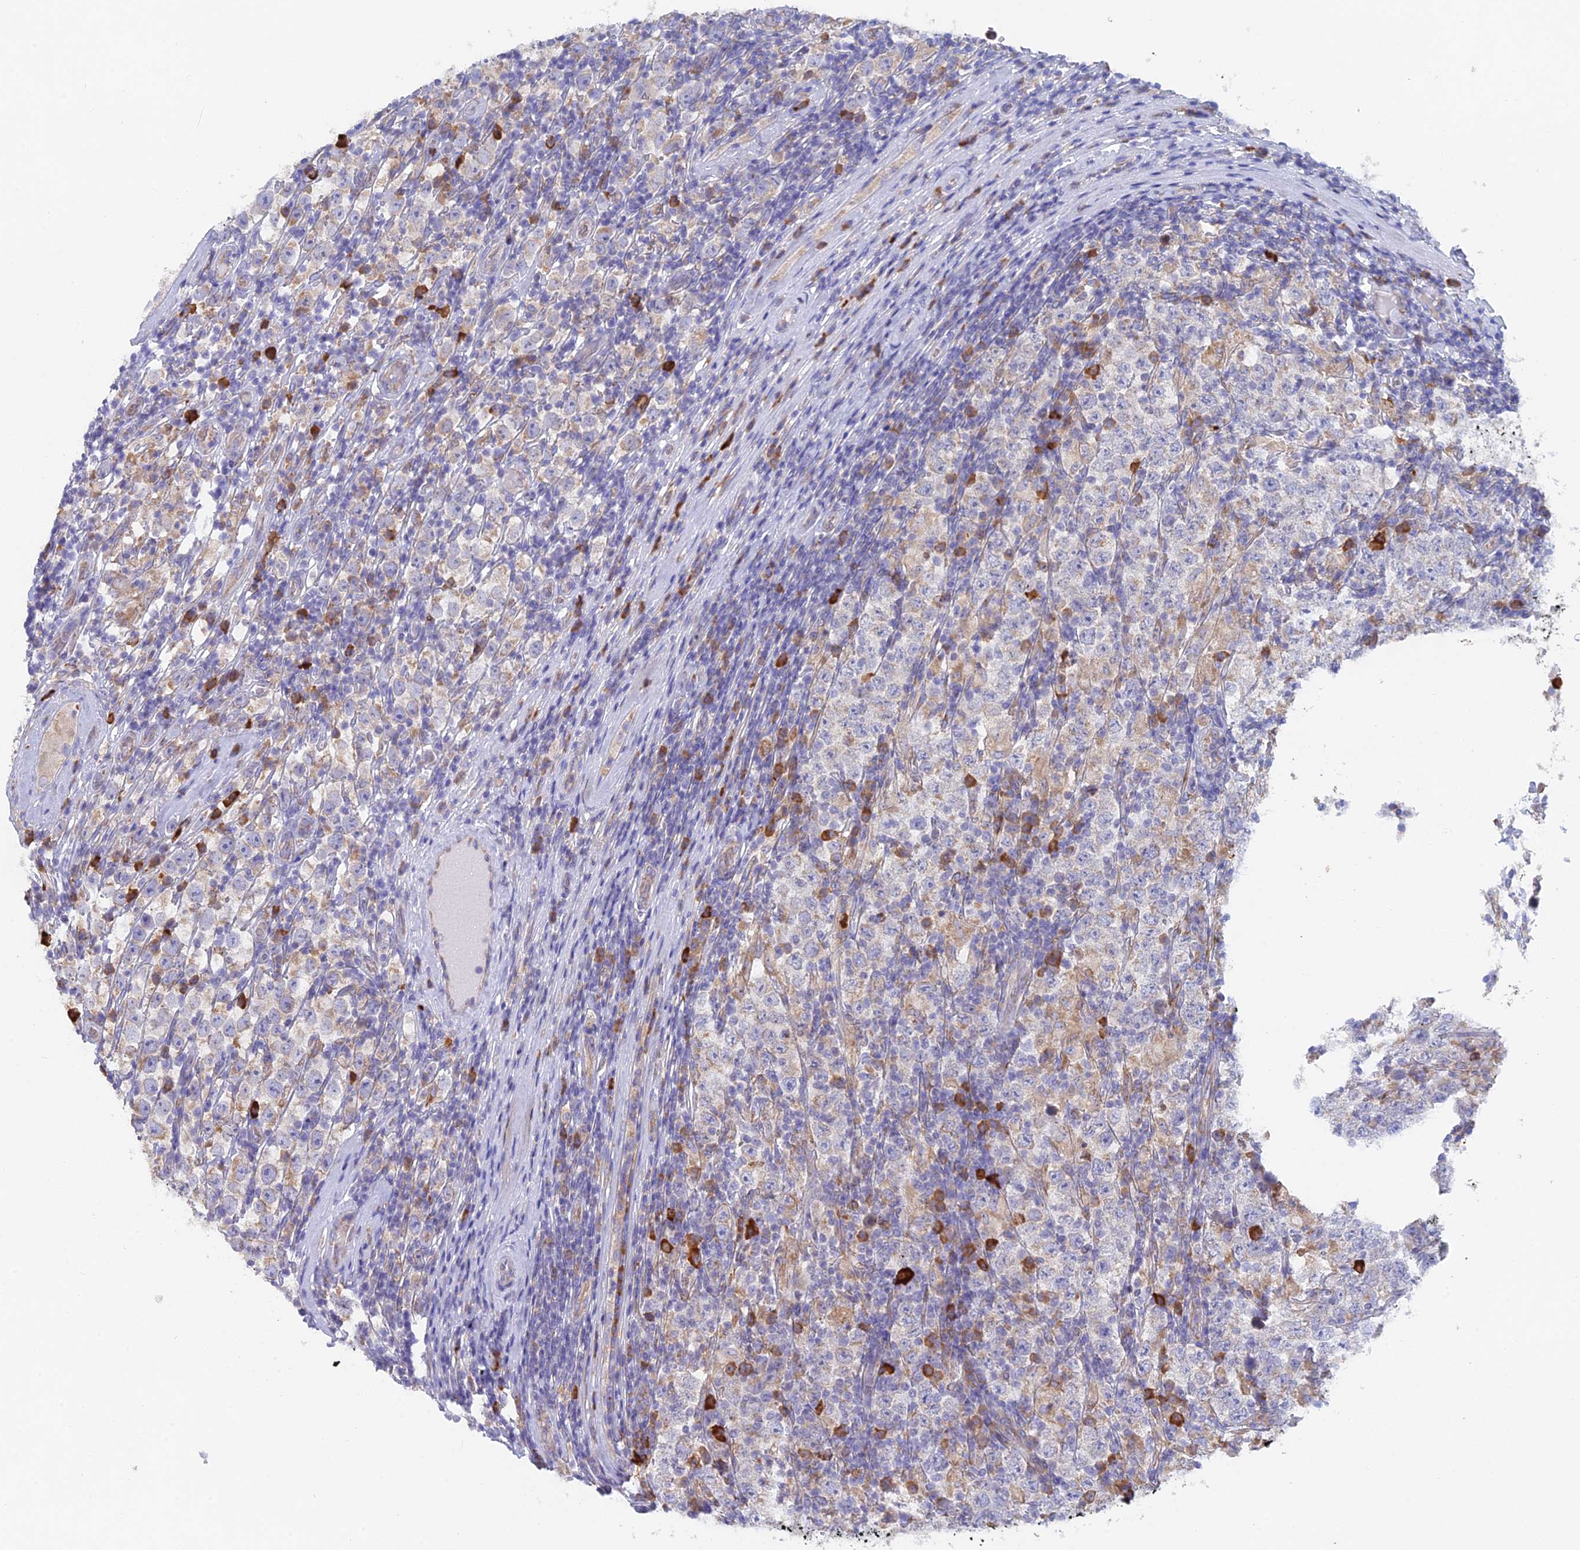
{"staining": {"intensity": "moderate", "quantity": "<25%", "location": "cytoplasmic/membranous"}, "tissue": "testis cancer", "cell_type": "Tumor cells", "image_type": "cancer", "snomed": [{"axis": "morphology", "description": "Normal tissue, NOS"}, {"axis": "morphology", "description": "Urothelial carcinoma, High grade"}, {"axis": "morphology", "description": "Seminoma, NOS"}, {"axis": "morphology", "description": "Carcinoma, Embryonal, NOS"}, {"axis": "topography", "description": "Urinary bladder"}, {"axis": "topography", "description": "Testis"}], "caption": "Testis cancer (high-grade urothelial carcinoma) stained for a protein (brown) reveals moderate cytoplasmic/membranous positive positivity in about <25% of tumor cells.", "gene": "WDR35", "patient": {"sex": "male", "age": 41}}